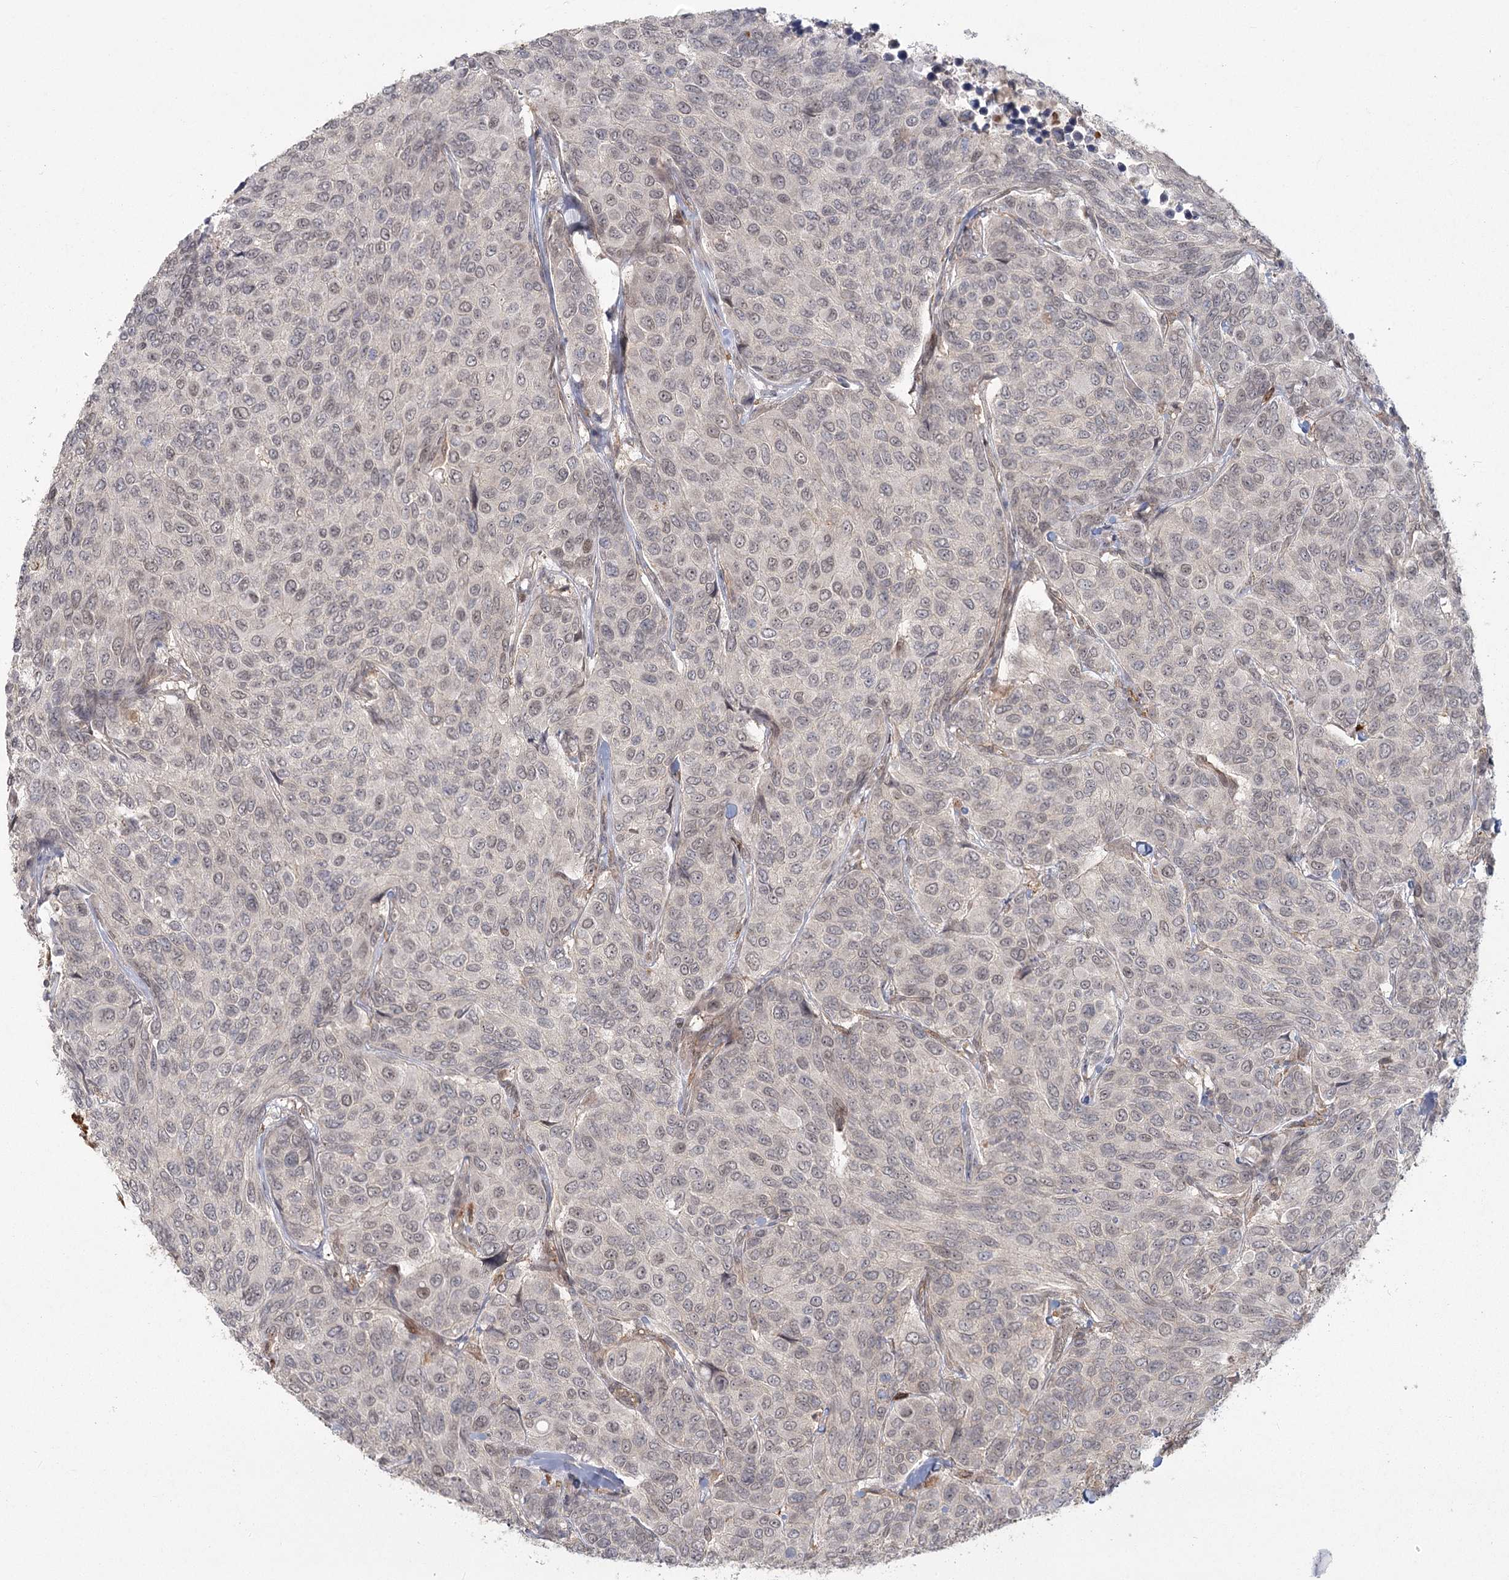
{"staining": {"intensity": "weak", "quantity": "<25%", "location": "nuclear"}, "tissue": "breast cancer", "cell_type": "Tumor cells", "image_type": "cancer", "snomed": [{"axis": "morphology", "description": "Duct carcinoma"}, {"axis": "topography", "description": "Breast"}], "caption": "Immunohistochemical staining of human breast cancer shows no significant expression in tumor cells.", "gene": "AP2M1", "patient": {"sex": "female", "age": 55}}